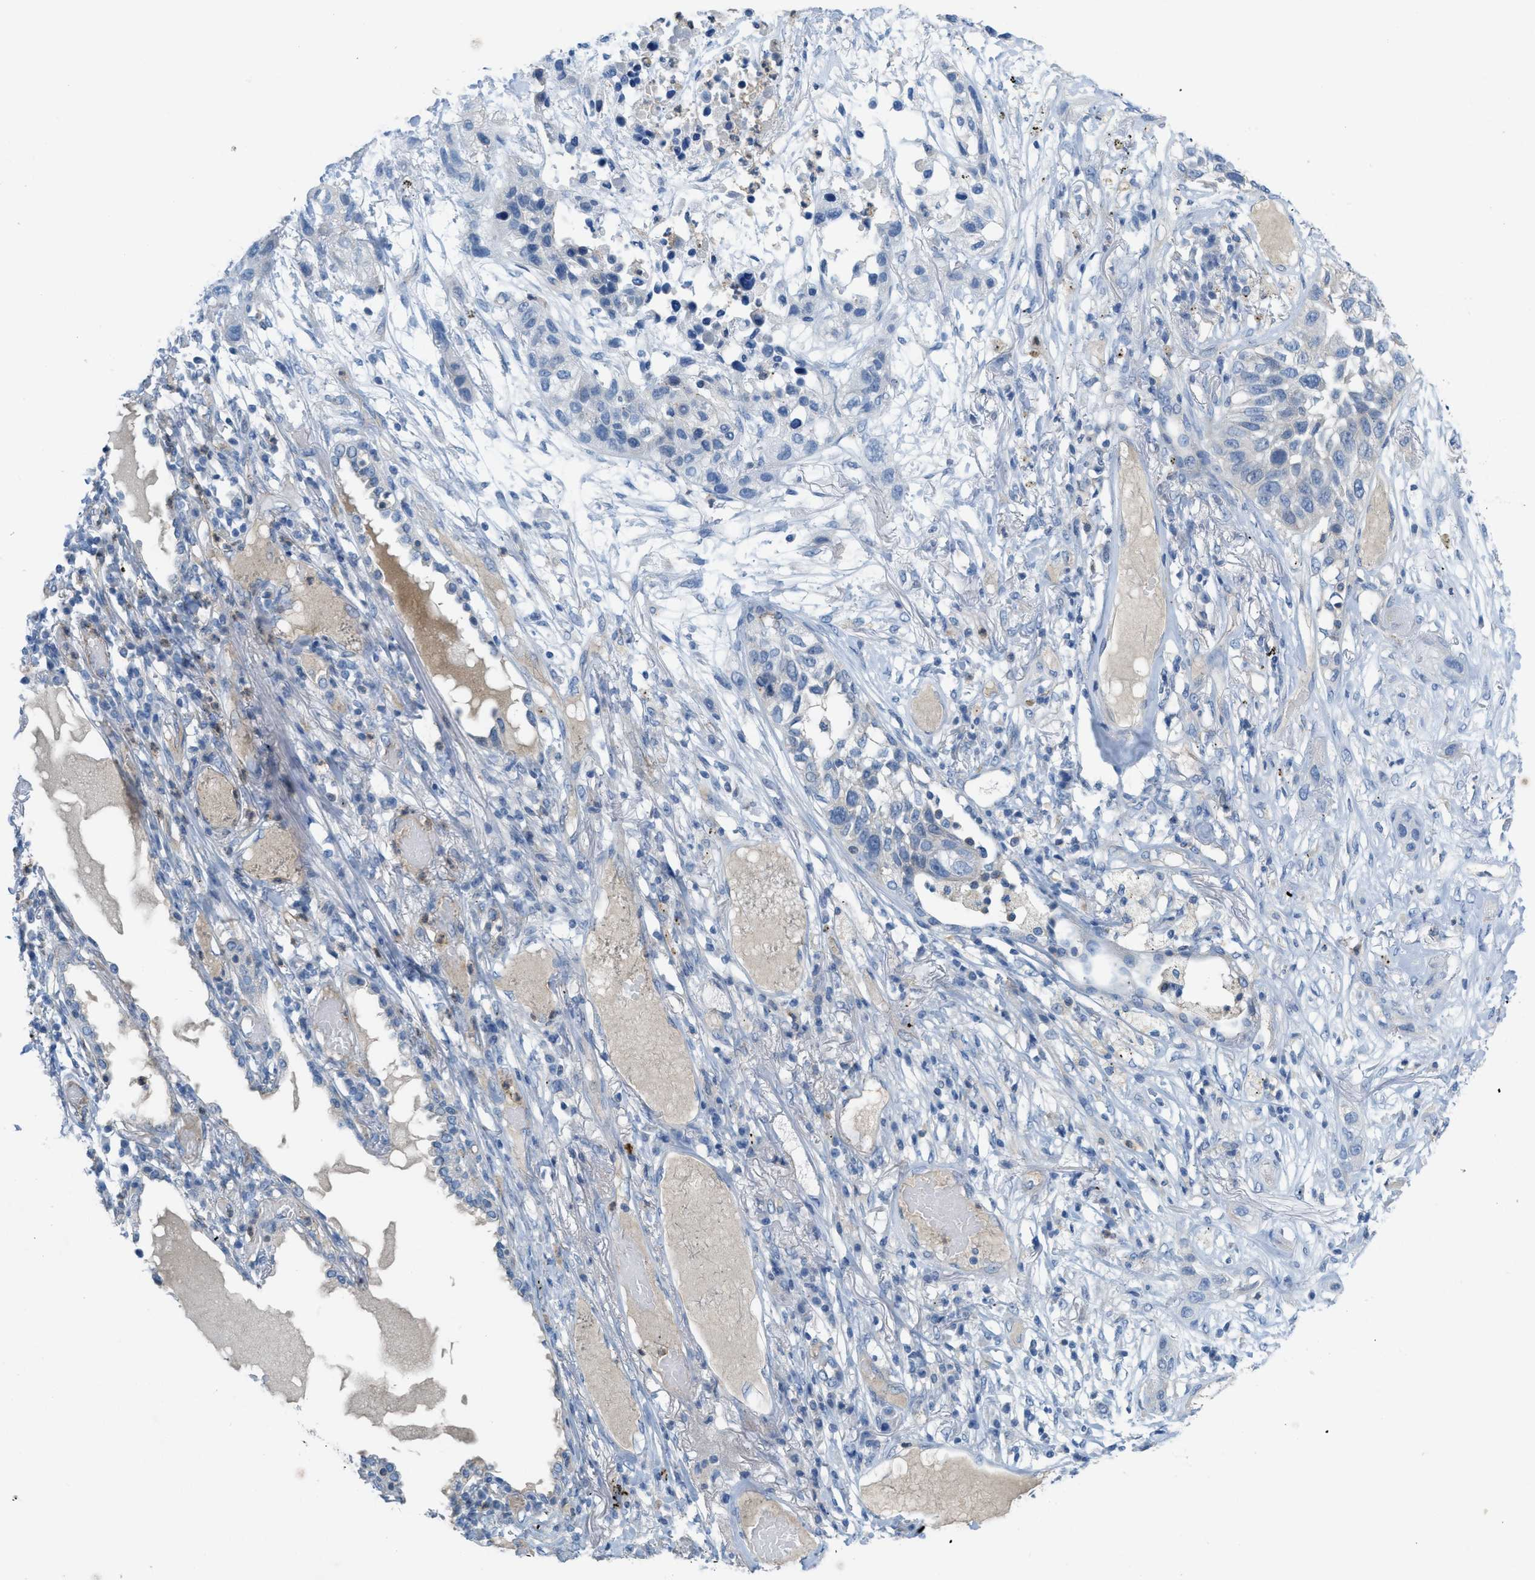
{"staining": {"intensity": "negative", "quantity": "none", "location": "none"}, "tissue": "lung cancer", "cell_type": "Tumor cells", "image_type": "cancer", "snomed": [{"axis": "morphology", "description": "Squamous cell carcinoma, NOS"}, {"axis": "topography", "description": "Lung"}], "caption": "Immunohistochemistry (IHC) histopathology image of human lung squamous cell carcinoma stained for a protein (brown), which shows no staining in tumor cells.", "gene": "CRB3", "patient": {"sex": "male", "age": 71}}